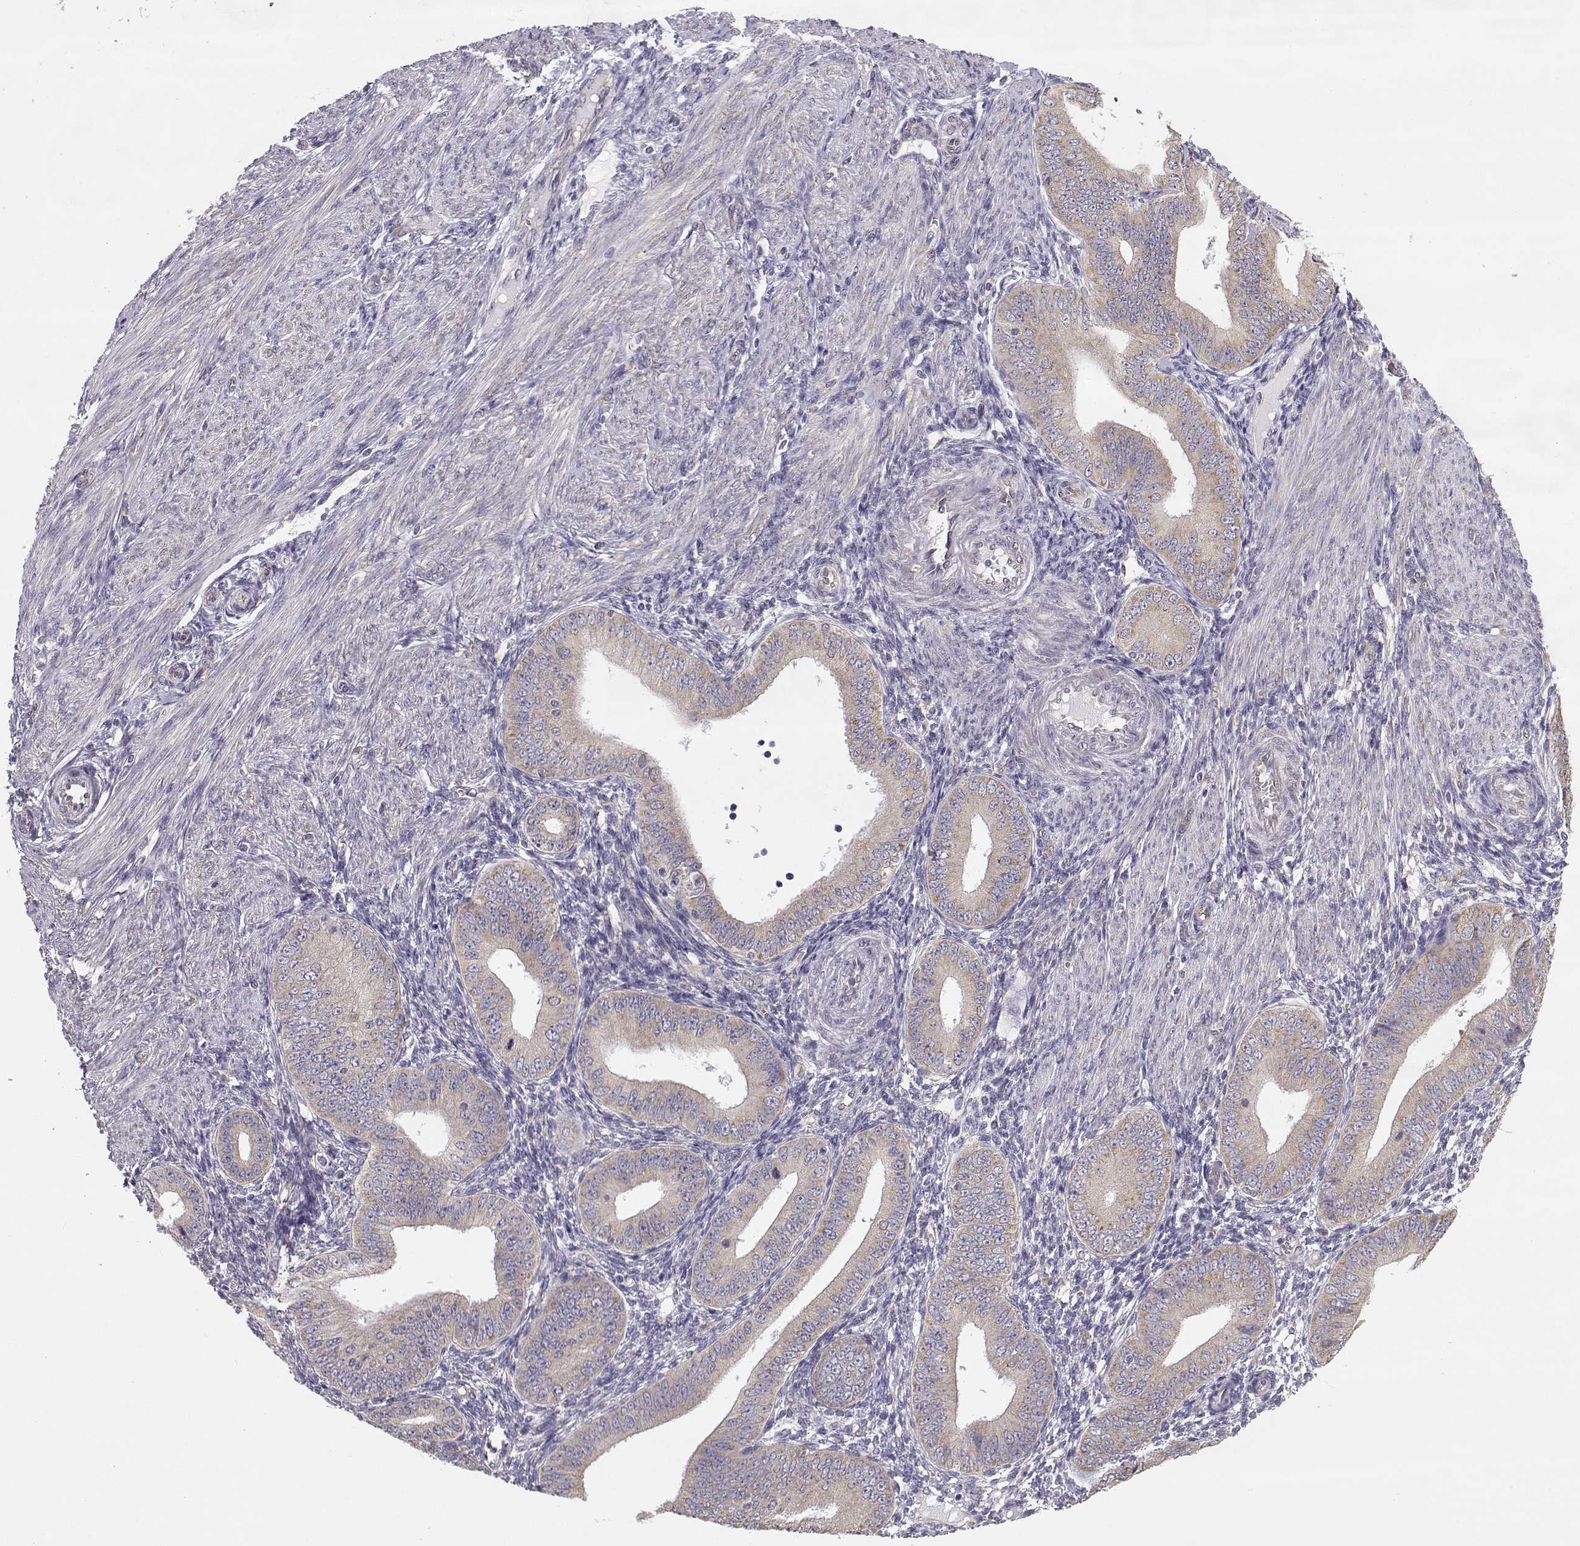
{"staining": {"intensity": "negative", "quantity": "none", "location": "none"}, "tissue": "endometrium", "cell_type": "Cells in endometrial stroma", "image_type": "normal", "snomed": [{"axis": "morphology", "description": "Normal tissue, NOS"}, {"axis": "topography", "description": "Endometrium"}], "caption": "This photomicrograph is of unremarkable endometrium stained with IHC to label a protein in brown with the nuclei are counter-stained blue. There is no positivity in cells in endometrial stroma.", "gene": "BEND6", "patient": {"sex": "female", "age": 39}}